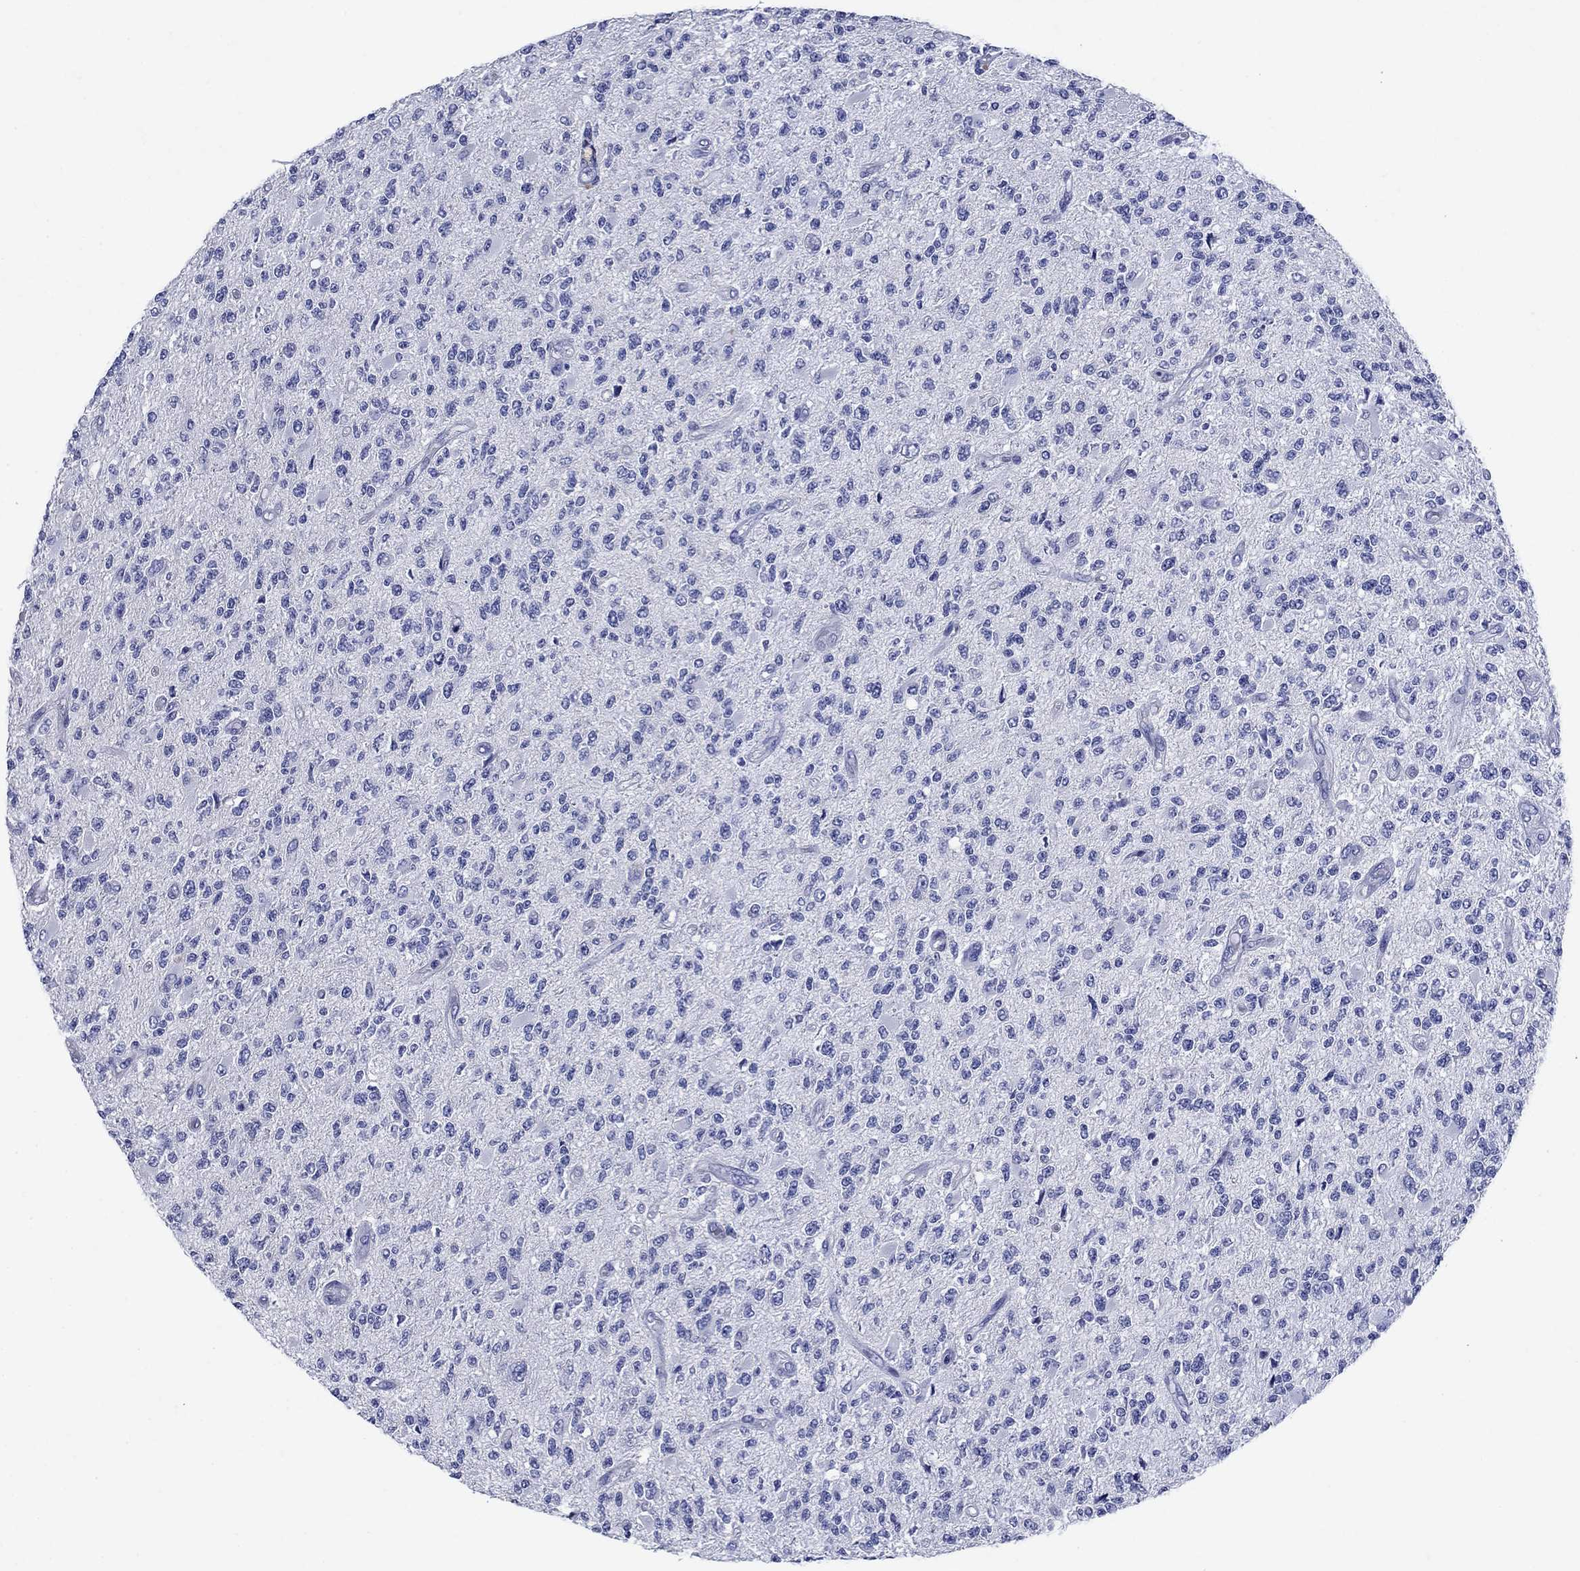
{"staining": {"intensity": "negative", "quantity": "none", "location": "none"}, "tissue": "glioma", "cell_type": "Tumor cells", "image_type": "cancer", "snomed": [{"axis": "morphology", "description": "Glioma, malignant, High grade"}, {"axis": "topography", "description": "Brain"}], "caption": "The histopathology image reveals no staining of tumor cells in malignant high-grade glioma.", "gene": "SULT2B1", "patient": {"sex": "female", "age": 63}}